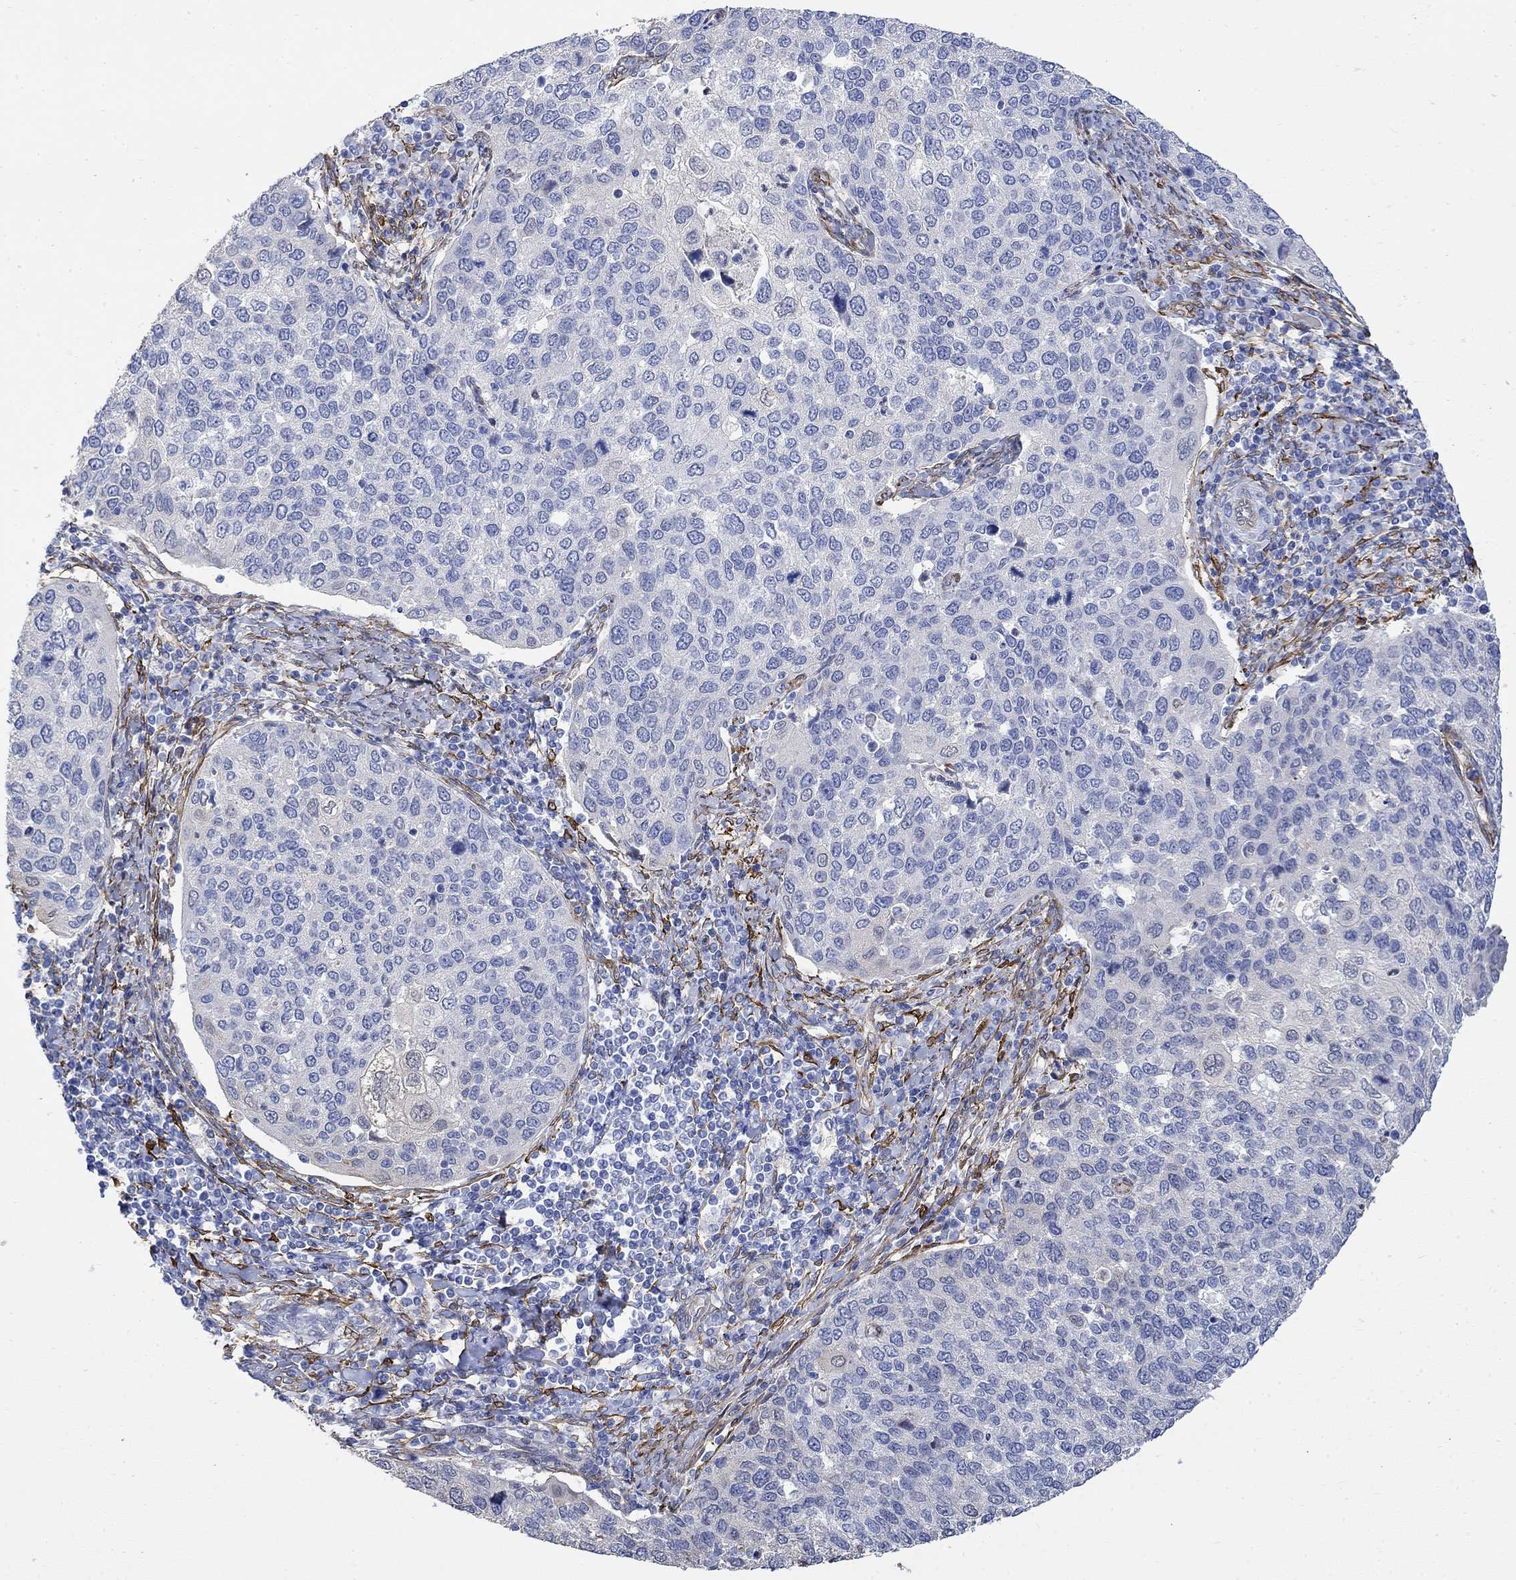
{"staining": {"intensity": "negative", "quantity": "none", "location": "none"}, "tissue": "cervical cancer", "cell_type": "Tumor cells", "image_type": "cancer", "snomed": [{"axis": "morphology", "description": "Squamous cell carcinoma, NOS"}, {"axis": "topography", "description": "Cervix"}], "caption": "Immunohistochemical staining of cervical cancer (squamous cell carcinoma) reveals no significant positivity in tumor cells.", "gene": "TGM2", "patient": {"sex": "female", "age": 54}}